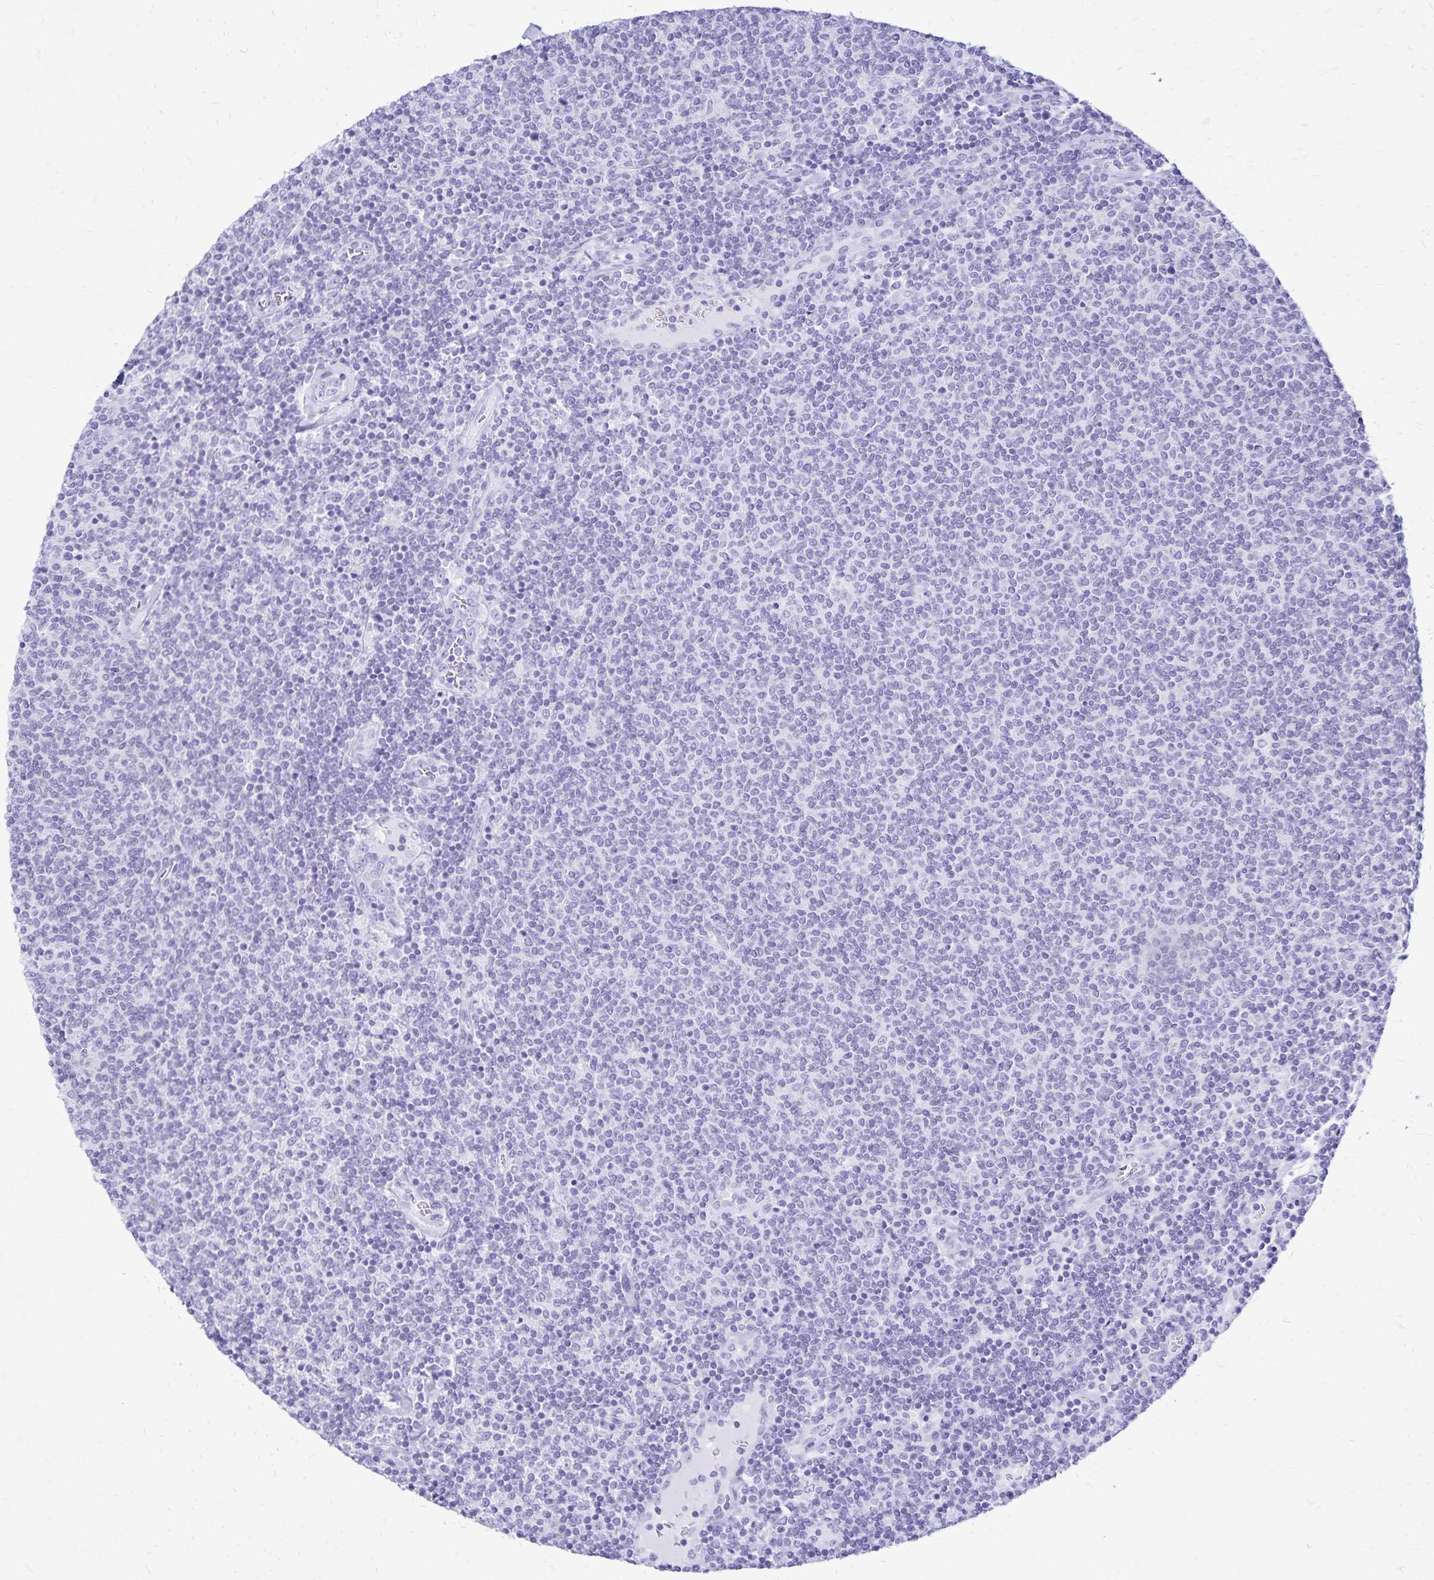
{"staining": {"intensity": "negative", "quantity": "none", "location": "none"}, "tissue": "lymphoma", "cell_type": "Tumor cells", "image_type": "cancer", "snomed": [{"axis": "morphology", "description": "Malignant lymphoma, non-Hodgkin's type, Low grade"}, {"axis": "topography", "description": "Lymph node"}], "caption": "Immunohistochemical staining of human malignant lymphoma, non-Hodgkin's type (low-grade) exhibits no significant expression in tumor cells. (DAB immunohistochemistry (IHC) visualized using brightfield microscopy, high magnification).", "gene": "LIN28B", "patient": {"sex": "male", "age": 52}}